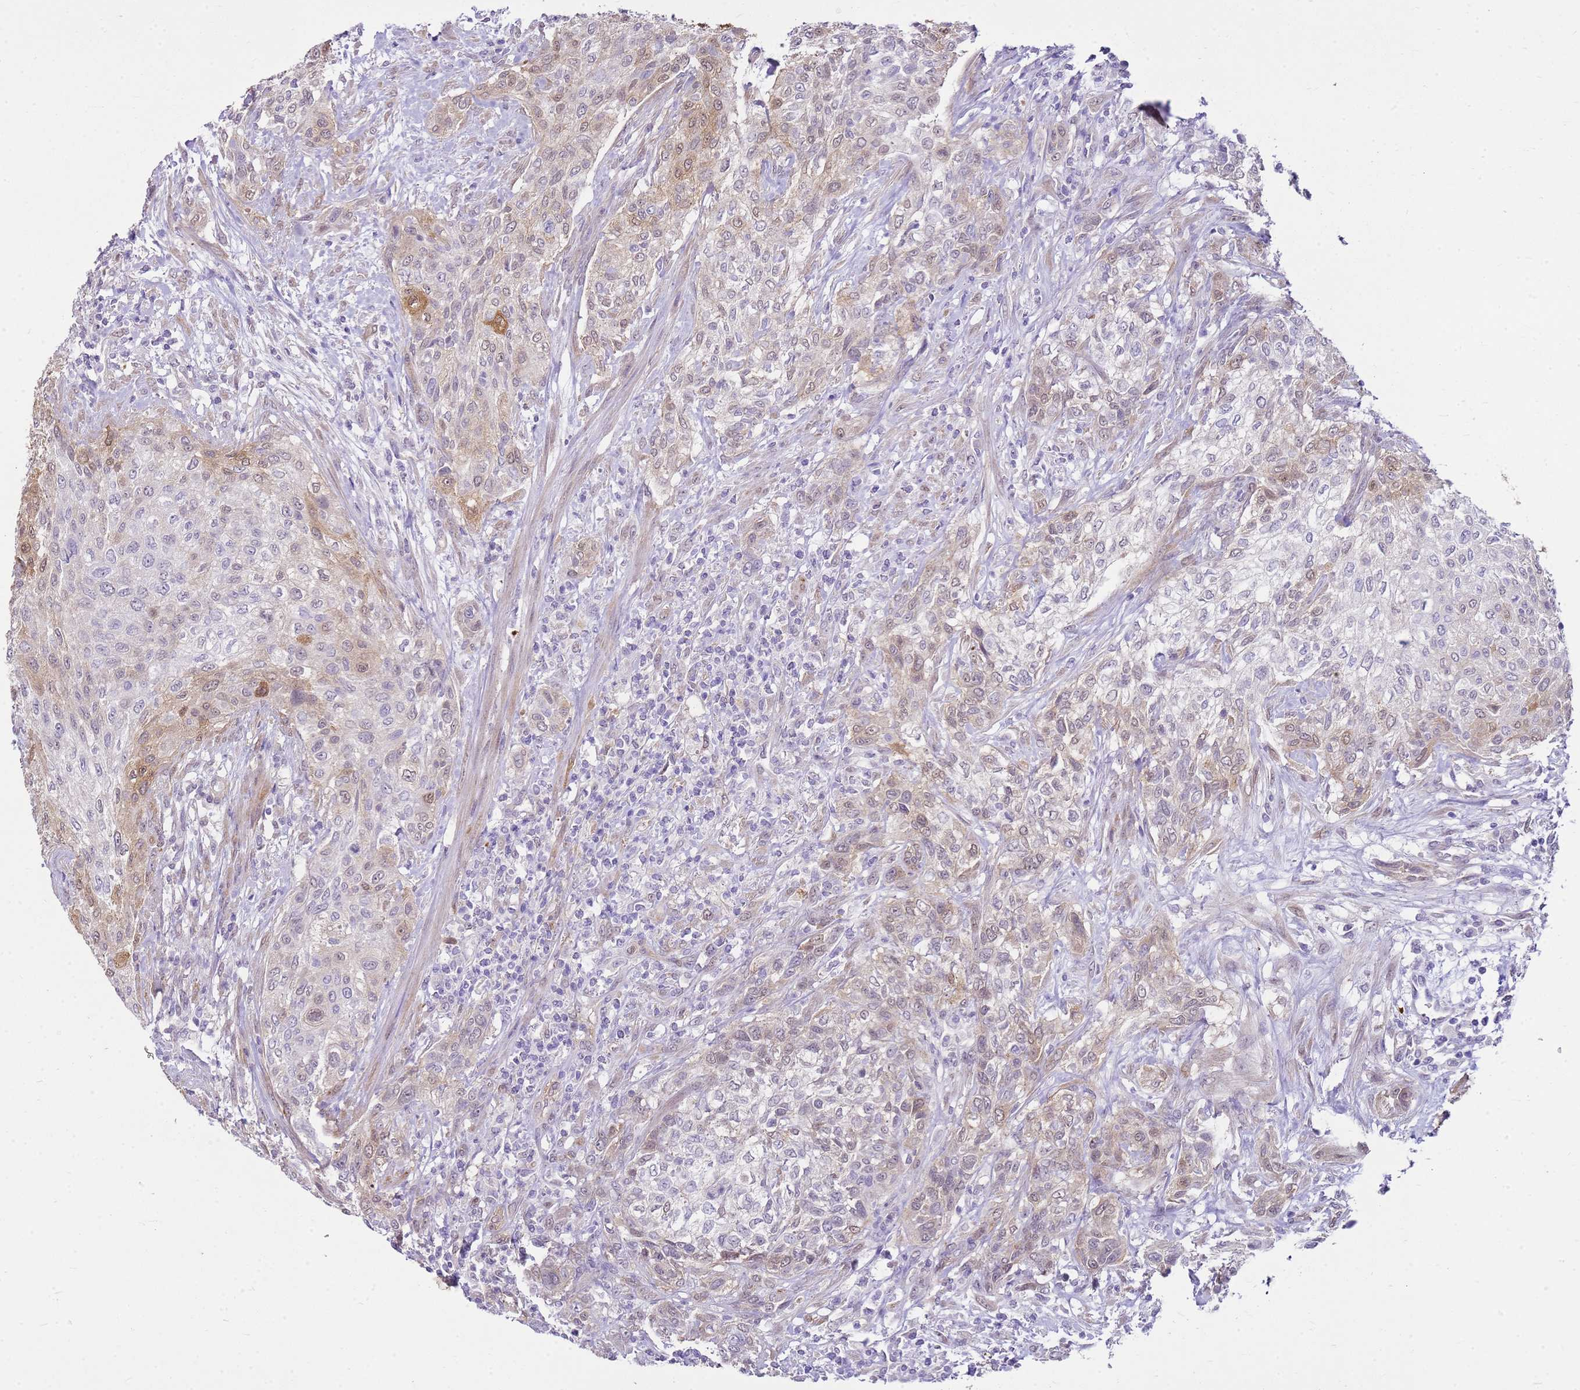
{"staining": {"intensity": "weak", "quantity": "<25%", "location": "cytoplasmic/membranous"}, "tissue": "urothelial cancer", "cell_type": "Tumor cells", "image_type": "cancer", "snomed": [{"axis": "morphology", "description": "Normal tissue, NOS"}, {"axis": "morphology", "description": "Urothelial carcinoma, NOS"}, {"axis": "topography", "description": "Urinary bladder"}, {"axis": "topography", "description": "Peripheral nerve tissue"}], "caption": "This is a photomicrograph of IHC staining of urothelial cancer, which shows no expression in tumor cells.", "gene": "HSPB1", "patient": {"sex": "male", "age": 35}}